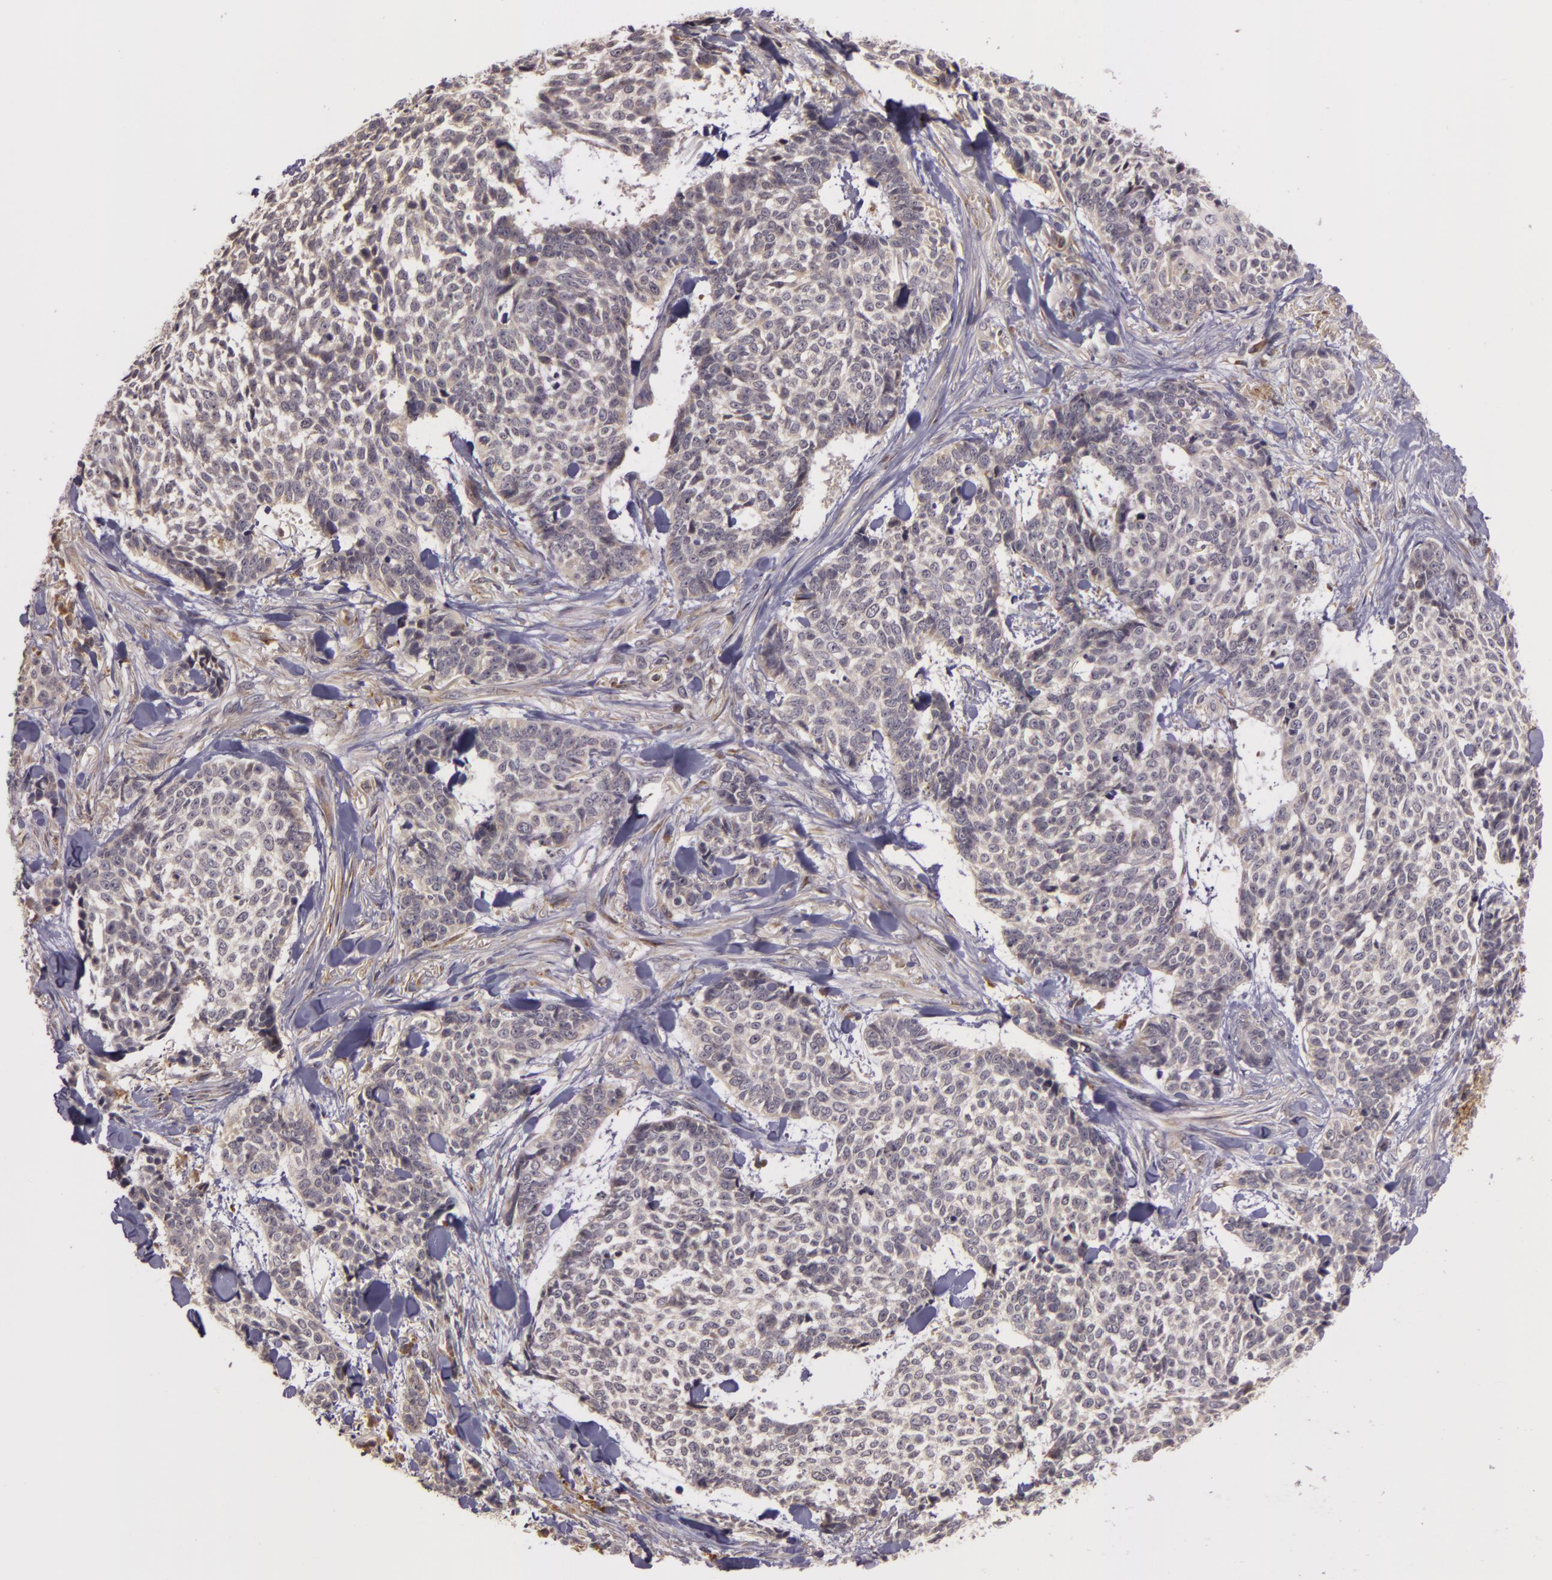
{"staining": {"intensity": "negative", "quantity": "none", "location": "none"}, "tissue": "skin cancer", "cell_type": "Tumor cells", "image_type": "cancer", "snomed": [{"axis": "morphology", "description": "Basal cell carcinoma"}, {"axis": "topography", "description": "Skin"}], "caption": "This is an immunohistochemistry photomicrograph of human skin cancer (basal cell carcinoma). There is no positivity in tumor cells.", "gene": "PPP1R3F", "patient": {"sex": "female", "age": 89}}